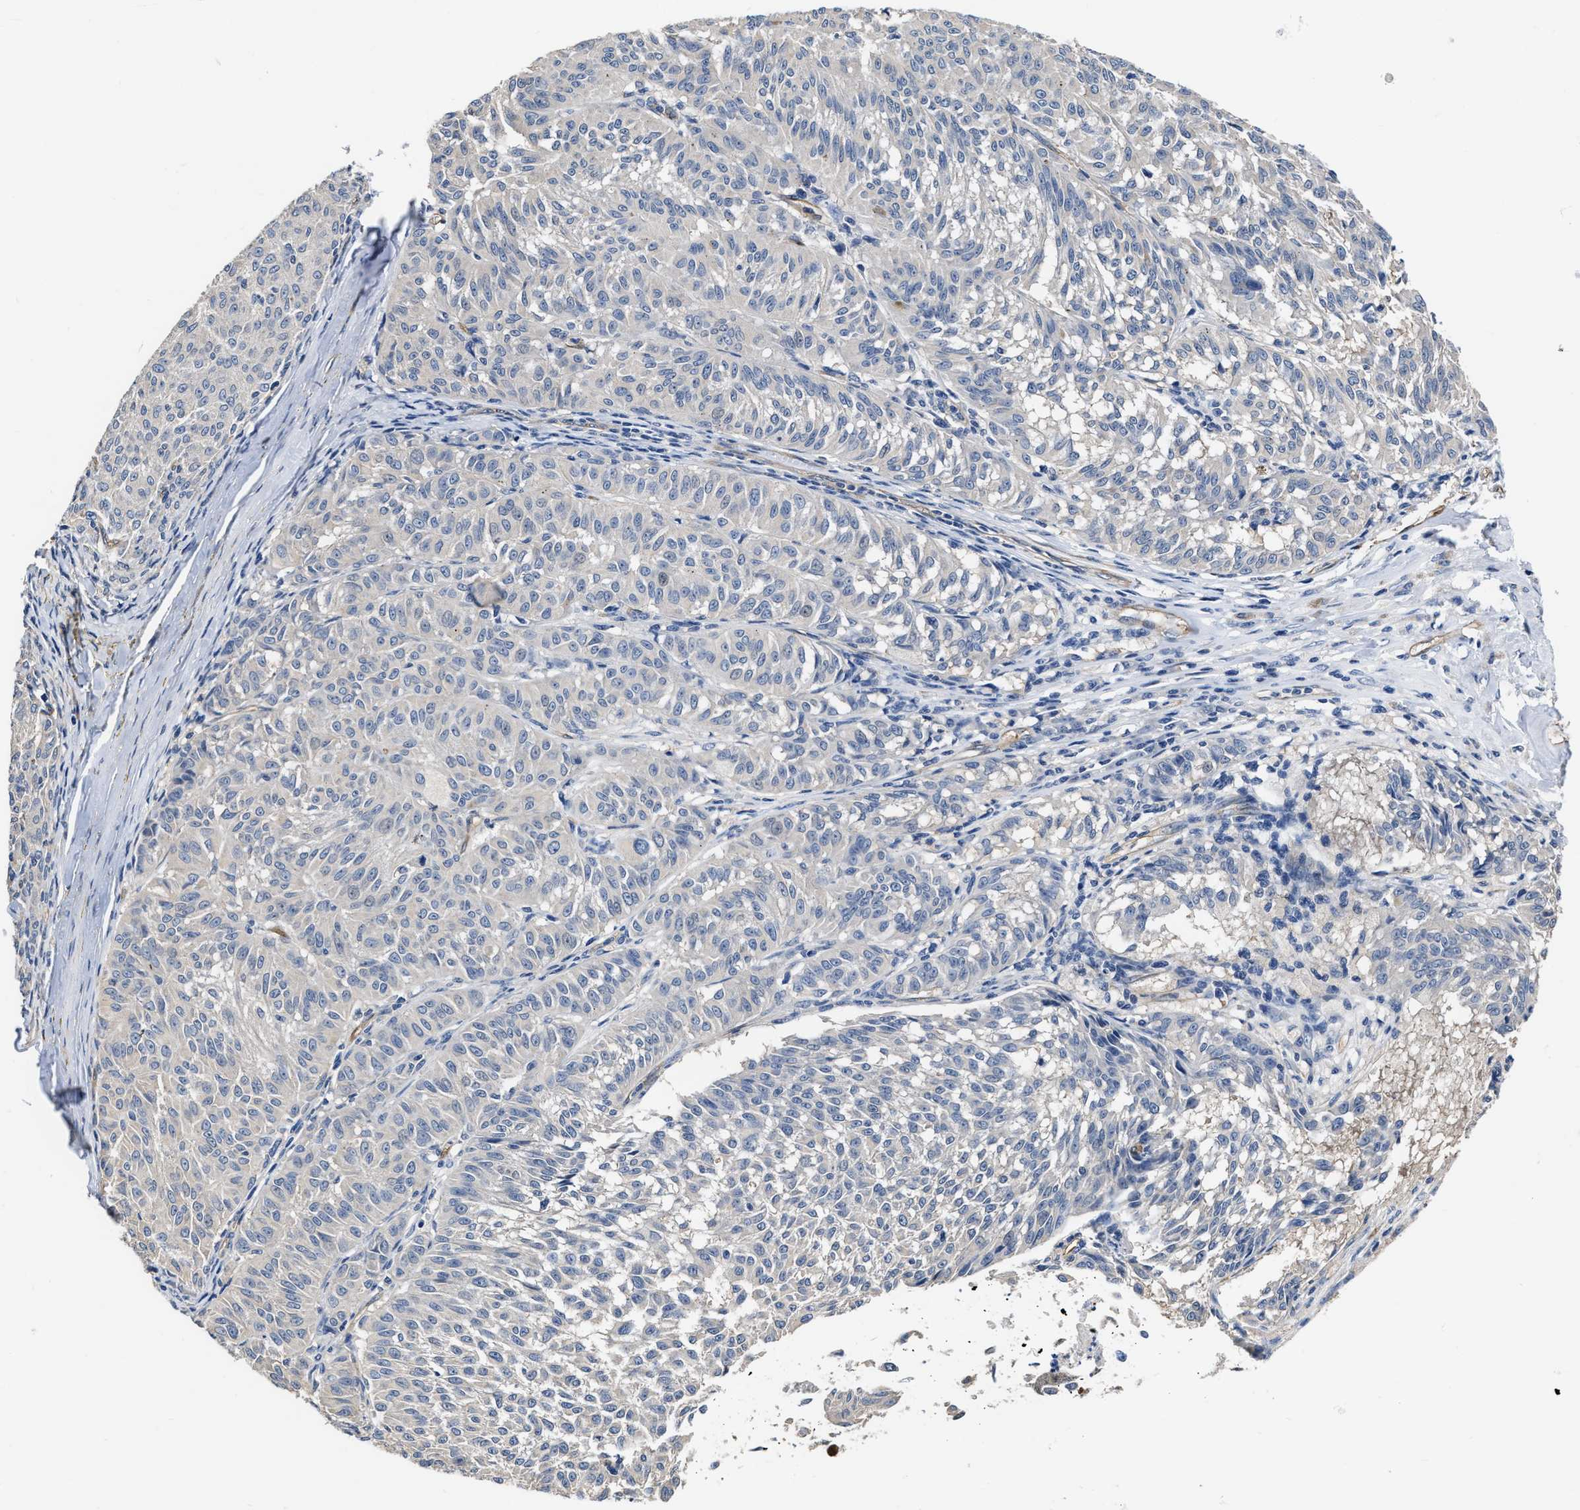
{"staining": {"intensity": "negative", "quantity": "none", "location": "none"}, "tissue": "melanoma", "cell_type": "Tumor cells", "image_type": "cancer", "snomed": [{"axis": "morphology", "description": "Malignant melanoma, NOS"}, {"axis": "topography", "description": "Skin"}], "caption": "IHC of human melanoma shows no positivity in tumor cells.", "gene": "C22orf42", "patient": {"sex": "female", "age": 72}}